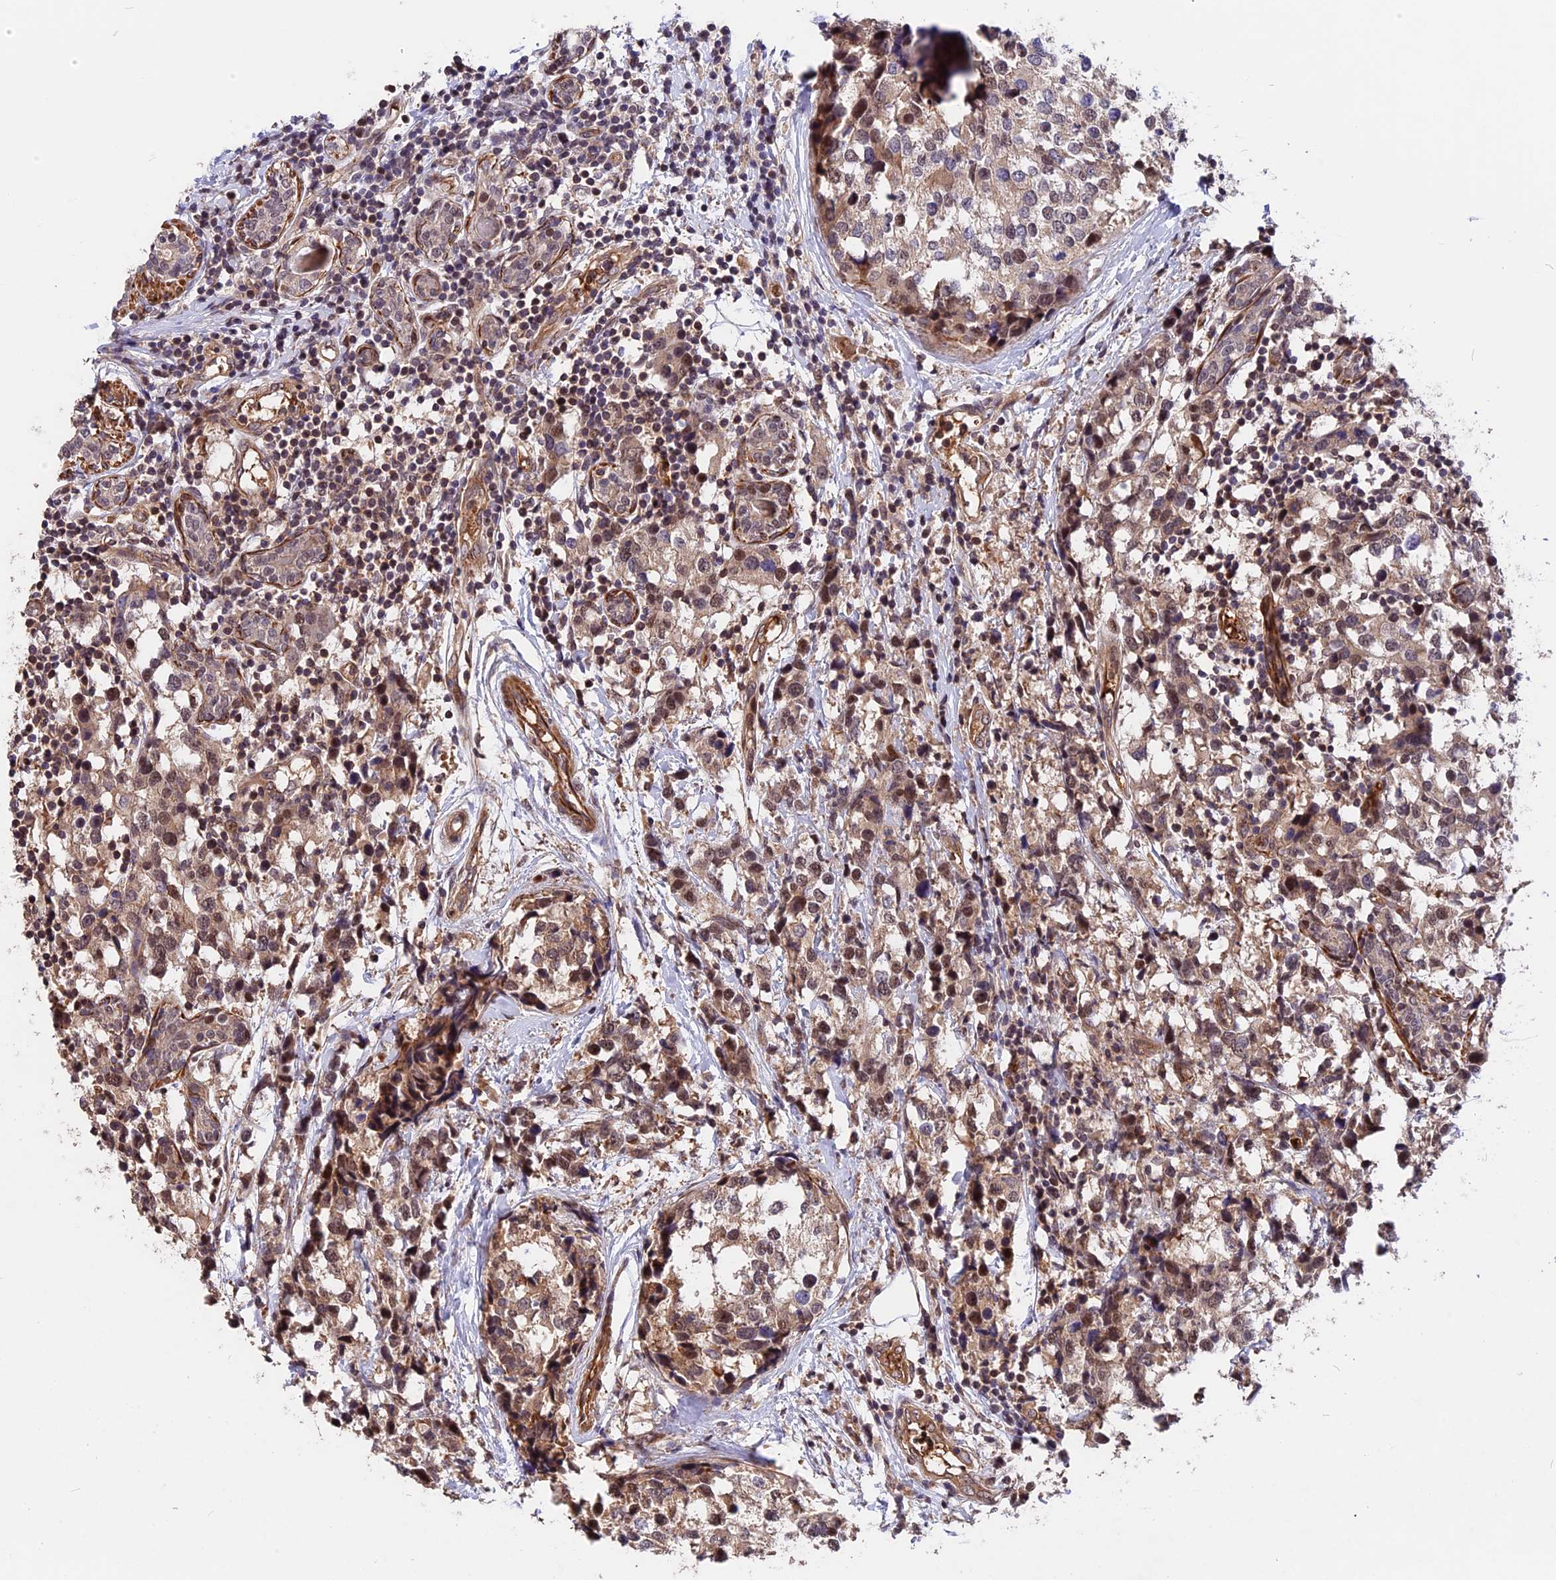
{"staining": {"intensity": "weak", "quantity": ">75%", "location": "cytoplasmic/membranous,nuclear"}, "tissue": "breast cancer", "cell_type": "Tumor cells", "image_type": "cancer", "snomed": [{"axis": "morphology", "description": "Lobular carcinoma"}, {"axis": "topography", "description": "Breast"}], "caption": "Human breast cancer stained for a protein (brown) reveals weak cytoplasmic/membranous and nuclear positive positivity in approximately >75% of tumor cells.", "gene": "ZC3H10", "patient": {"sex": "female", "age": 59}}